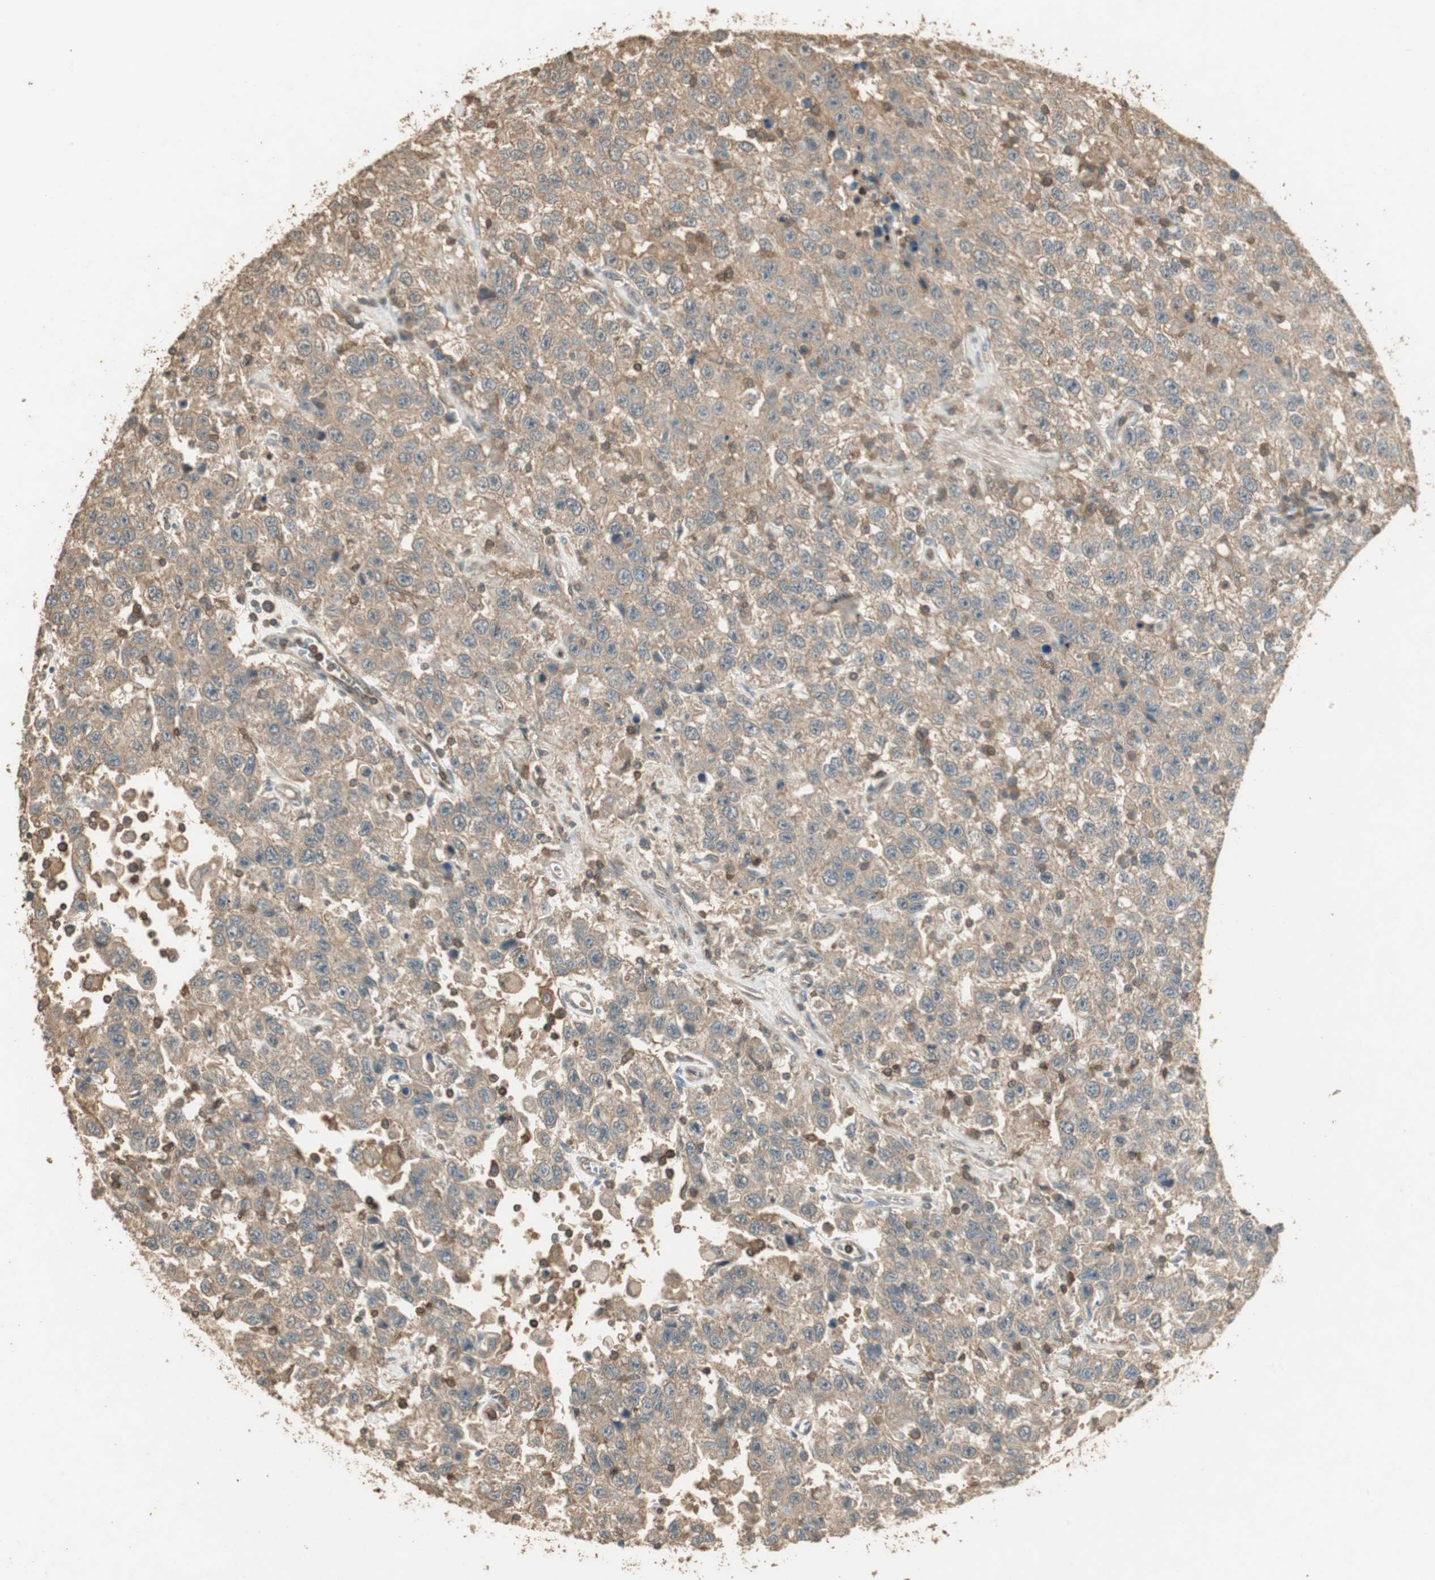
{"staining": {"intensity": "weak", "quantity": ">75%", "location": "cytoplasmic/membranous"}, "tissue": "testis cancer", "cell_type": "Tumor cells", "image_type": "cancer", "snomed": [{"axis": "morphology", "description": "Seminoma, NOS"}, {"axis": "topography", "description": "Testis"}], "caption": "Immunohistochemistry (IHC) of testis seminoma demonstrates low levels of weak cytoplasmic/membranous positivity in about >75% of tumor cells.", "gene": "USP2", "patient": {"sex": "male", "age": 41}}